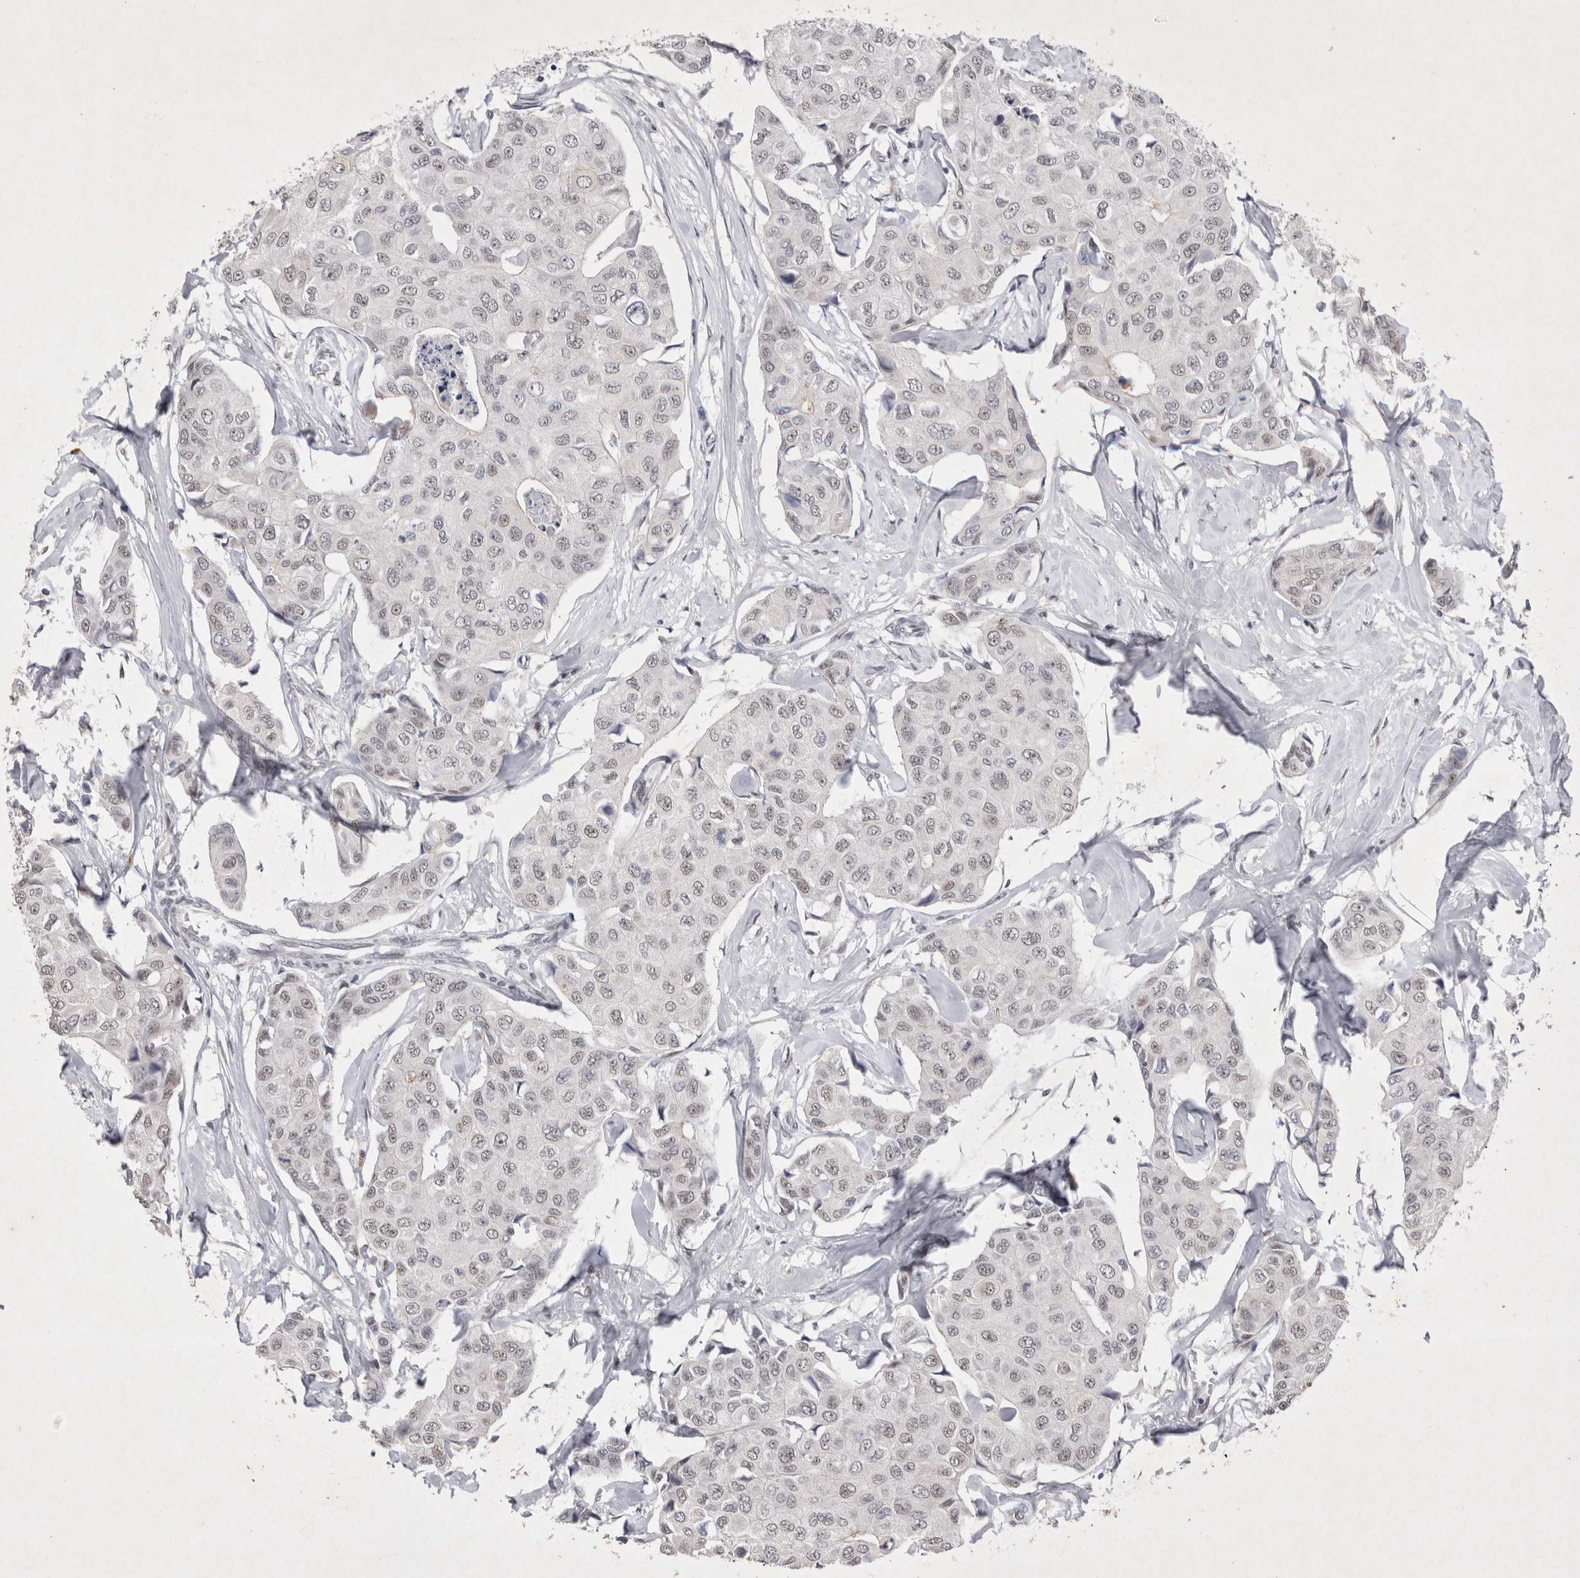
{"staining": {"intensity": "weak", "quantity": "25%-75%", "location": "nuclear"}, "tissue": "breast cancer", "cell_type": "Tumor cells", "image_type": "cancer", "snomed": [{"axis": "morphology", "description": "Duct carcinoma"}, {"axis": "topography", "description": "Breast"}], "caption": "A photomicrograph of human infiltrating ductal carcinoma (breast) stained for a protein displays weak nuclear brown staining in tumor cells.", "gene": "RBM6", "patient": {"sex": "female", "age": 80}}